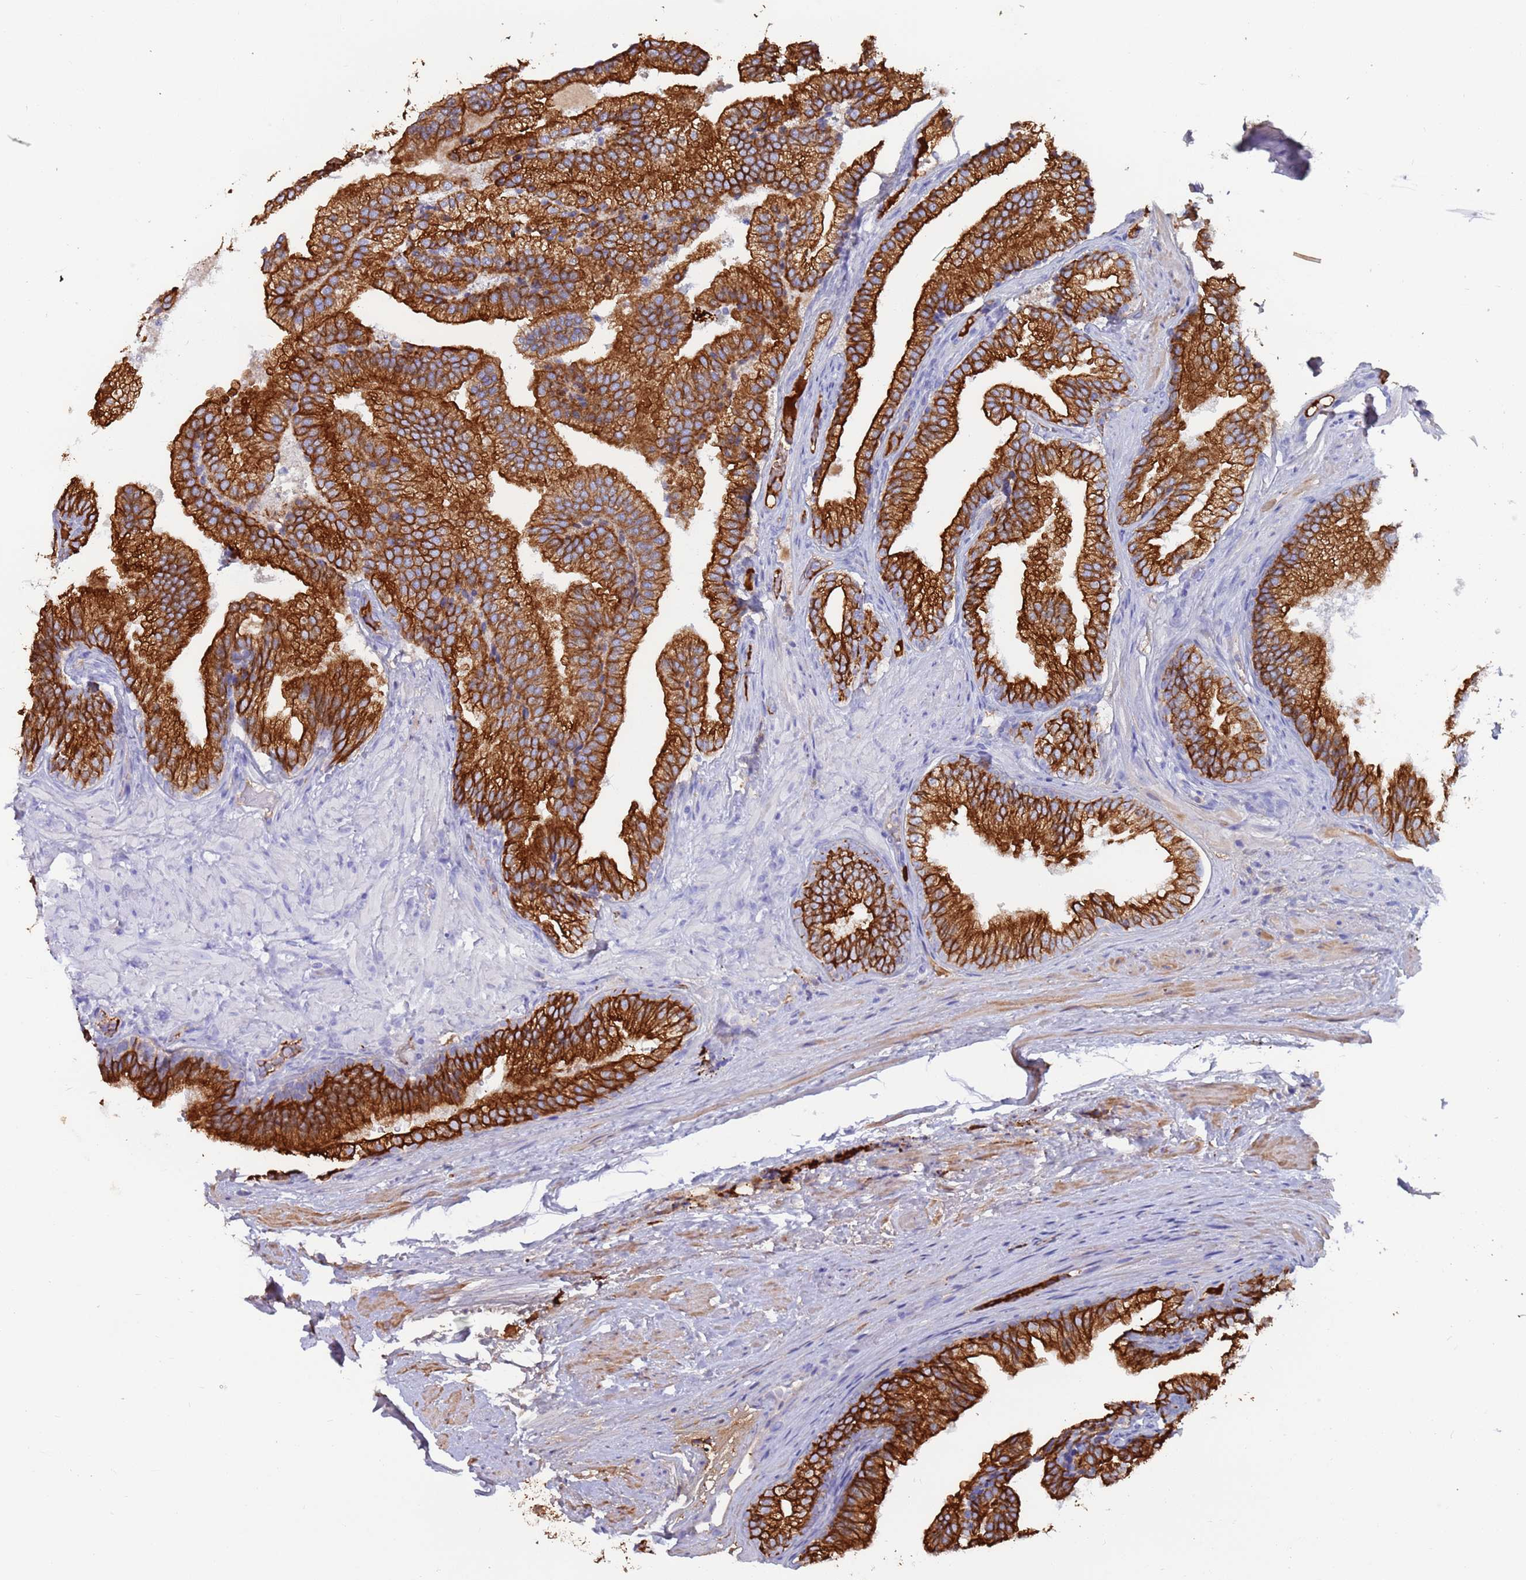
{"staining": {"intensity": "strong", "quantity": ">75%", "location": "cytoplasmic/membranous"}, "tissue": "prostate", "cell_type": "Glandular cells", "image_type": "normal", "snomed": [{"axis": "morphology", "description": "Normal tissue, NOS"}, {"axis": "topography", "description": "Prostate"}], "caption": "The histopathology image demonstrates a brown stain indicating the presence of a protein in the cytoplasmic/membranous of glandular cells in prostate. The staining was performed using DAB (3,3'-diaminobenzidine), with brown indicating positive protein expression. Nuclei are stained blue with hematoxylin.", "gene": "CYSLTR2", "patient": {"sex": "male", "age": 76}}